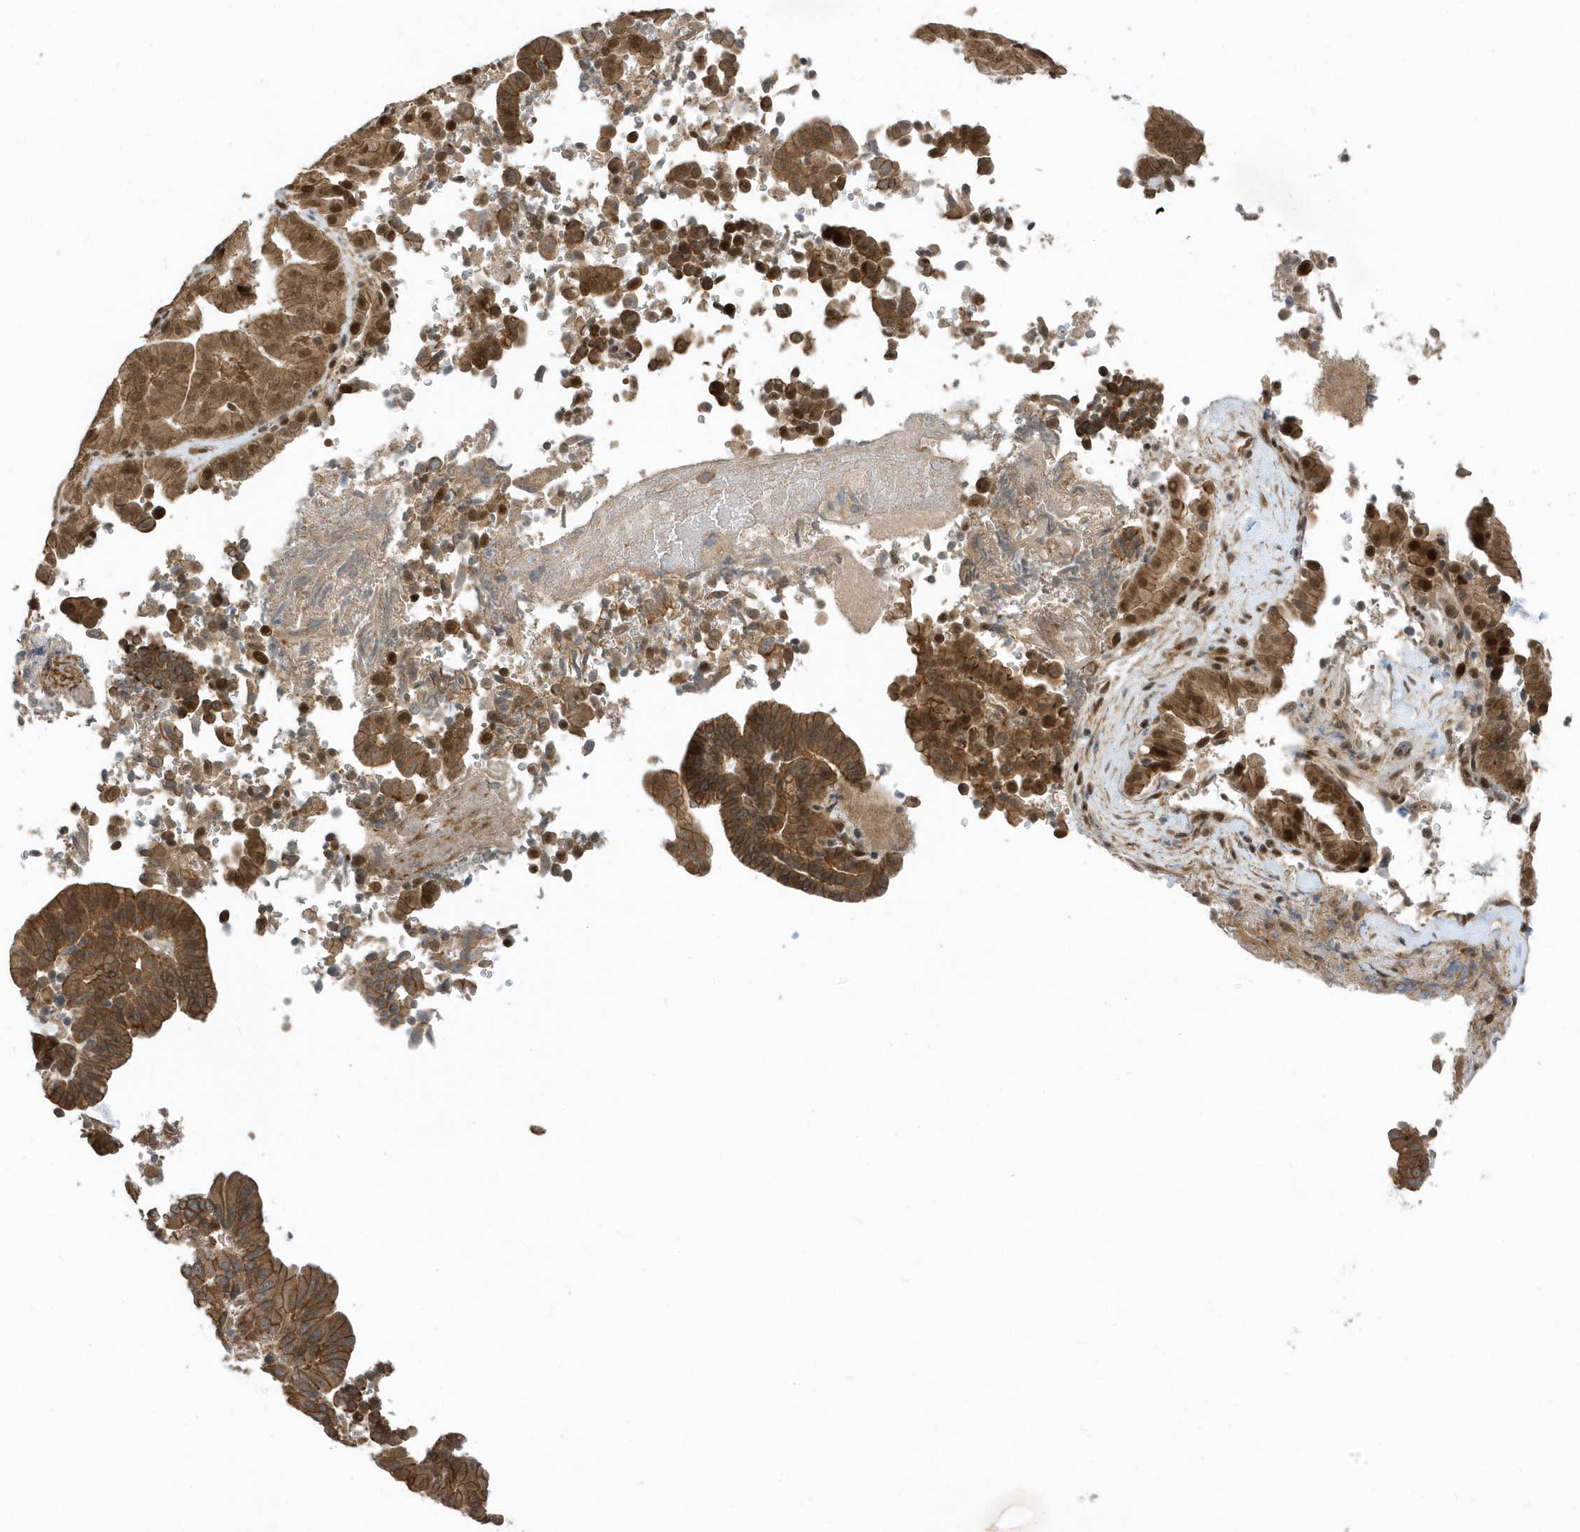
{"staining": {"intensity": "strong", "quantity": ">75%", "location": "cytoplasmic/membranous,nuclear"}, "tissue": "liver cancer", "cell_type": "Tumor cells", "image_type": "cancer", "snomed": [{"axis": "morphology", "description": "Cholangiocarcinoma"}, {"axis": "topography", "description": "Liver"}], "caption": "Human liver cancer stained with a brown dye demonstrates strong cytoplasmic/membranous and nuclear positive expression in about >75% of tumor cells.", "gene": "USP53", "patient": {"sex": "female", "age": 75}}